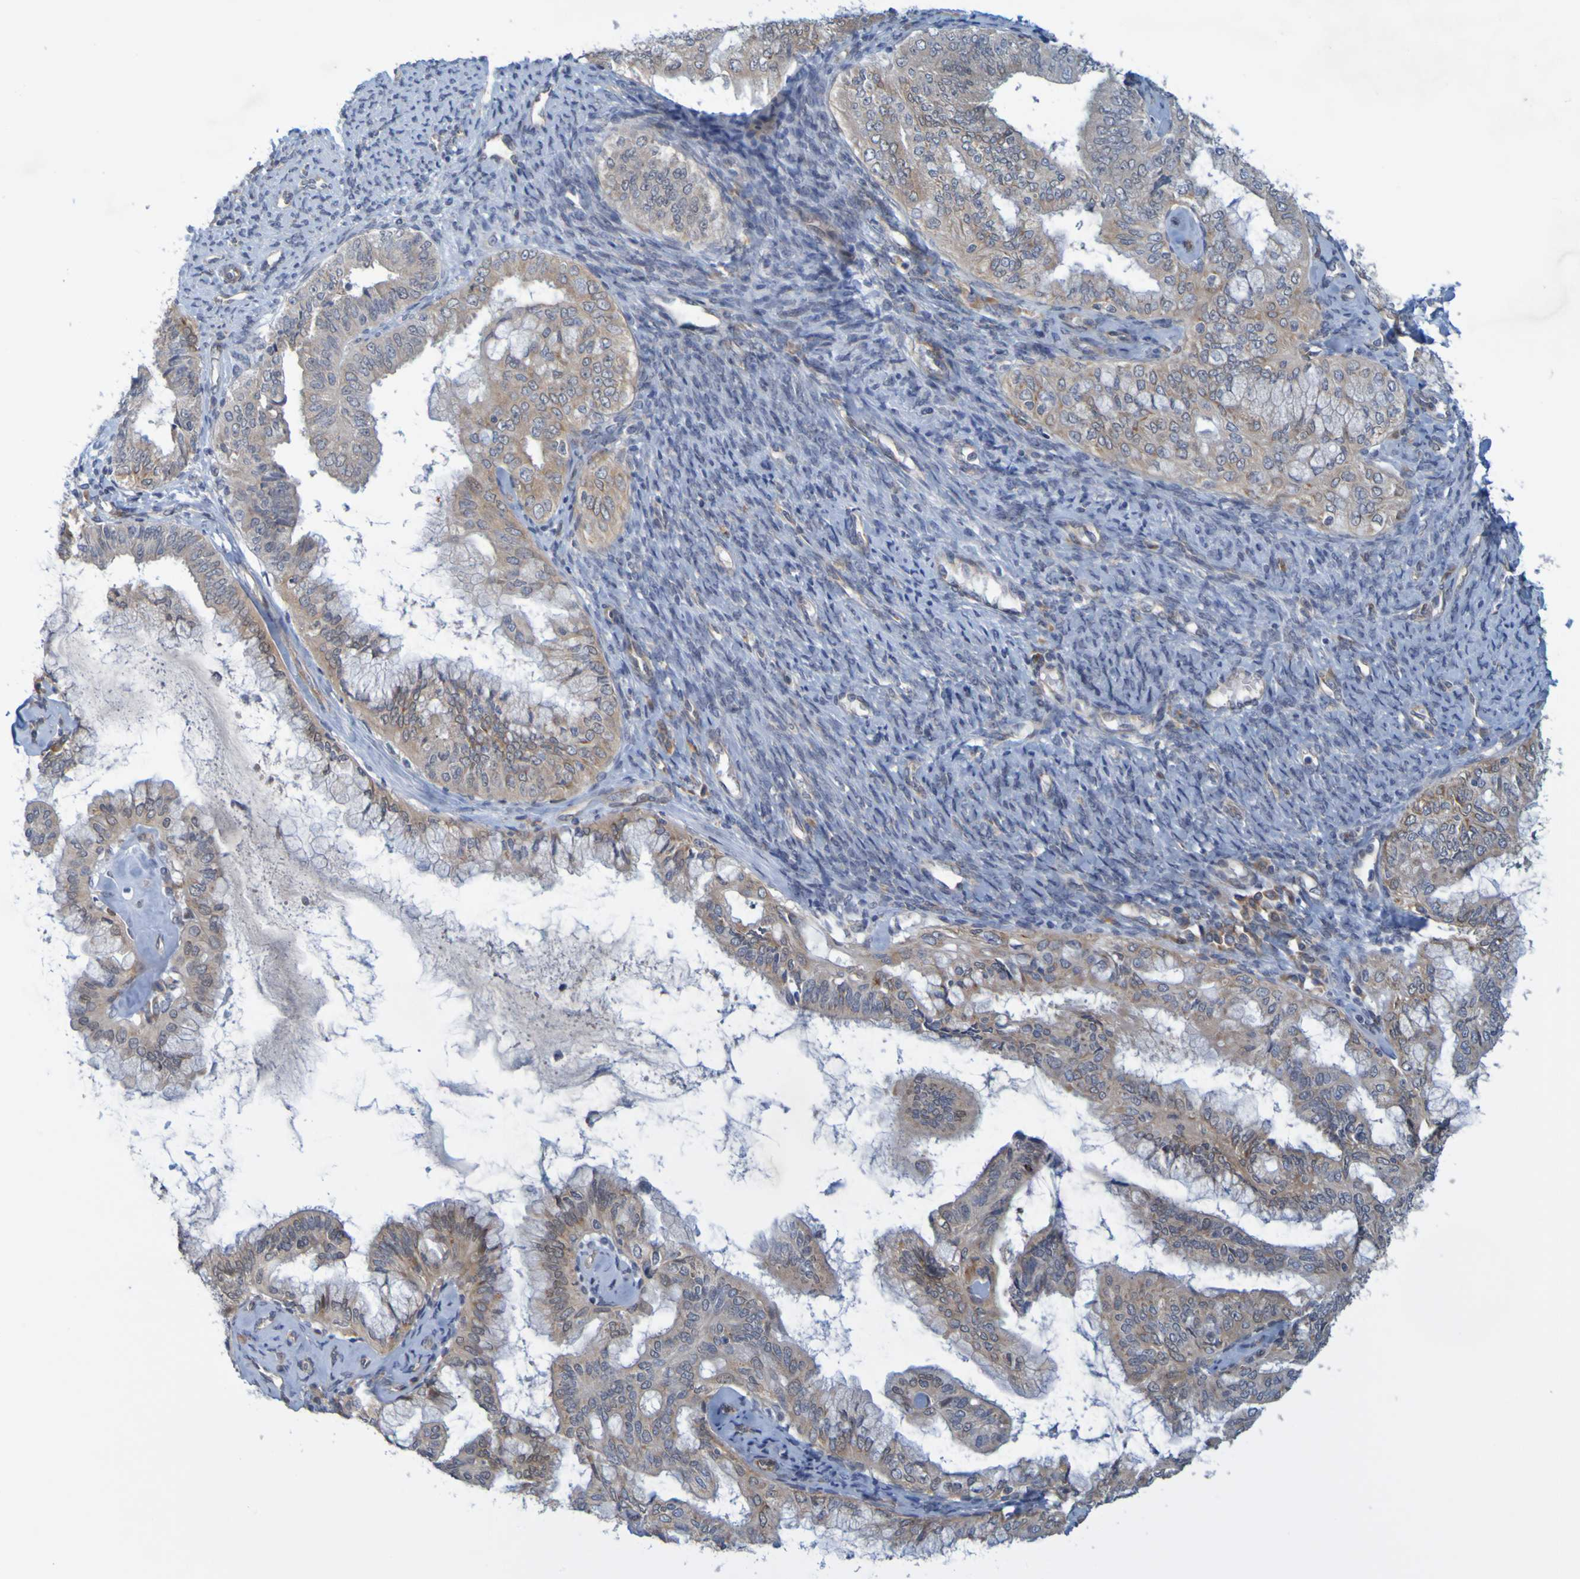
{"staining": {"intensity": "moderate", "quantity": "25%-75%", "location": "cytoplasmic/membranous"}, "tissue": "endometrial cancer", "cell_type": "Tumor cells", "image_type": "cancer", "snomed": [{"axis": "morphology", "description": "Adenocarcinoma, NOS"}, {"axis": "topography", "description": "Endometrium"}], "caption": "IHC of human adenocarcinoma (endometrial) exhibits medium levels of moderate cytoplasmic/membranous positivity in approximately 25%-75% of tumor cells.", "gene": "MOGS", "patient": {"sex": "female", "age": 63}}